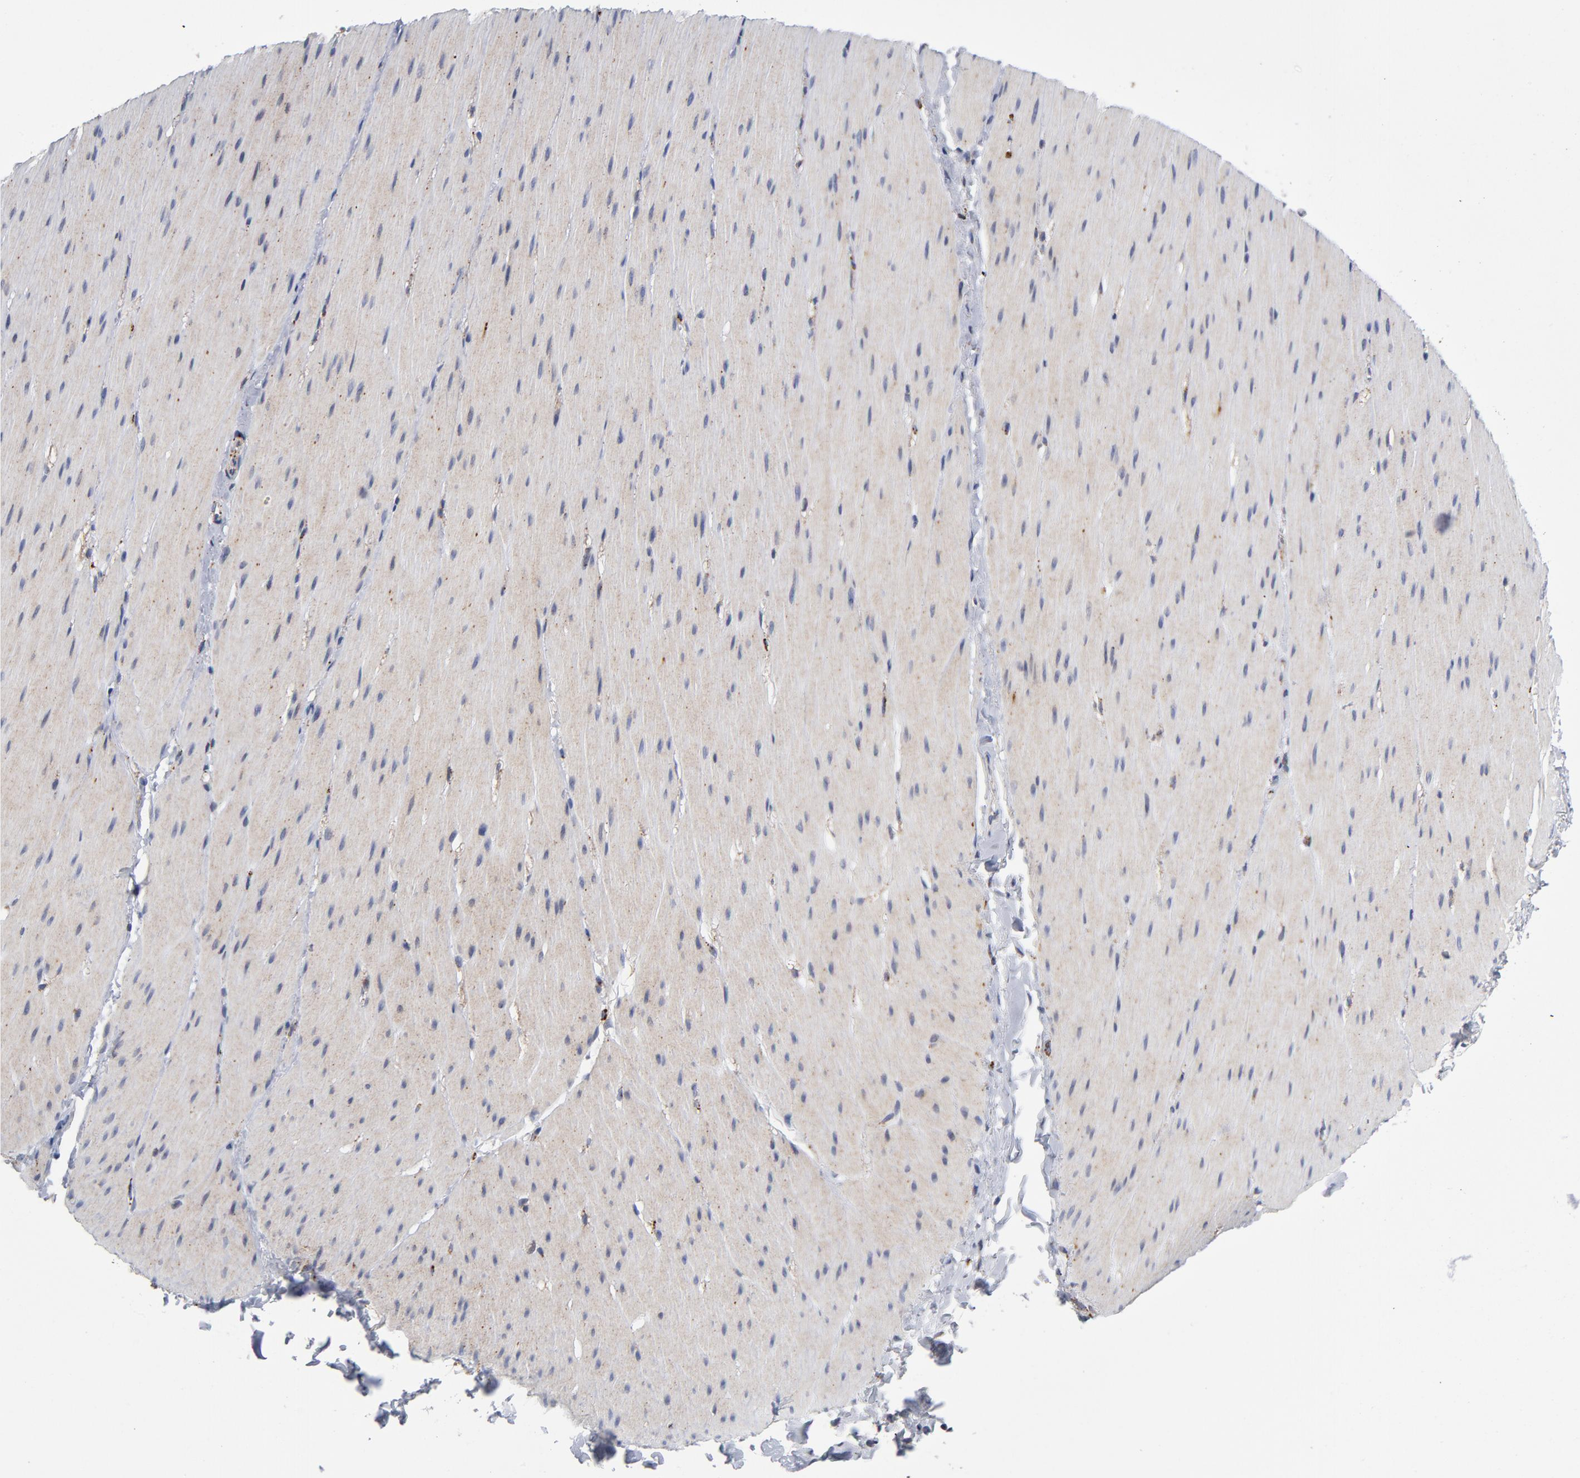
{"staining": {"intensity": "weak", "quantity": "25%-75%", "location": "cytoplasmic/membranous"}, "tissue": "smooth muscle", "cell_type": "Smooth muscle cells", "image_type": "normal", "snomed": [{"axis": "morphology", "description": "Normal tissue, NOS"}, {"axis": "topography", "description": "Smooth muscle"}, {"axis": "topography", "description": "Colon"}], "caption": "Smooth muscle cells display weak cytoplasmic/membranous expression in approximately 25%-75% of cells in unremarkable smooth muscle.", "gene": "AKT2", "patient": {"sex": "male", "age": 67}}